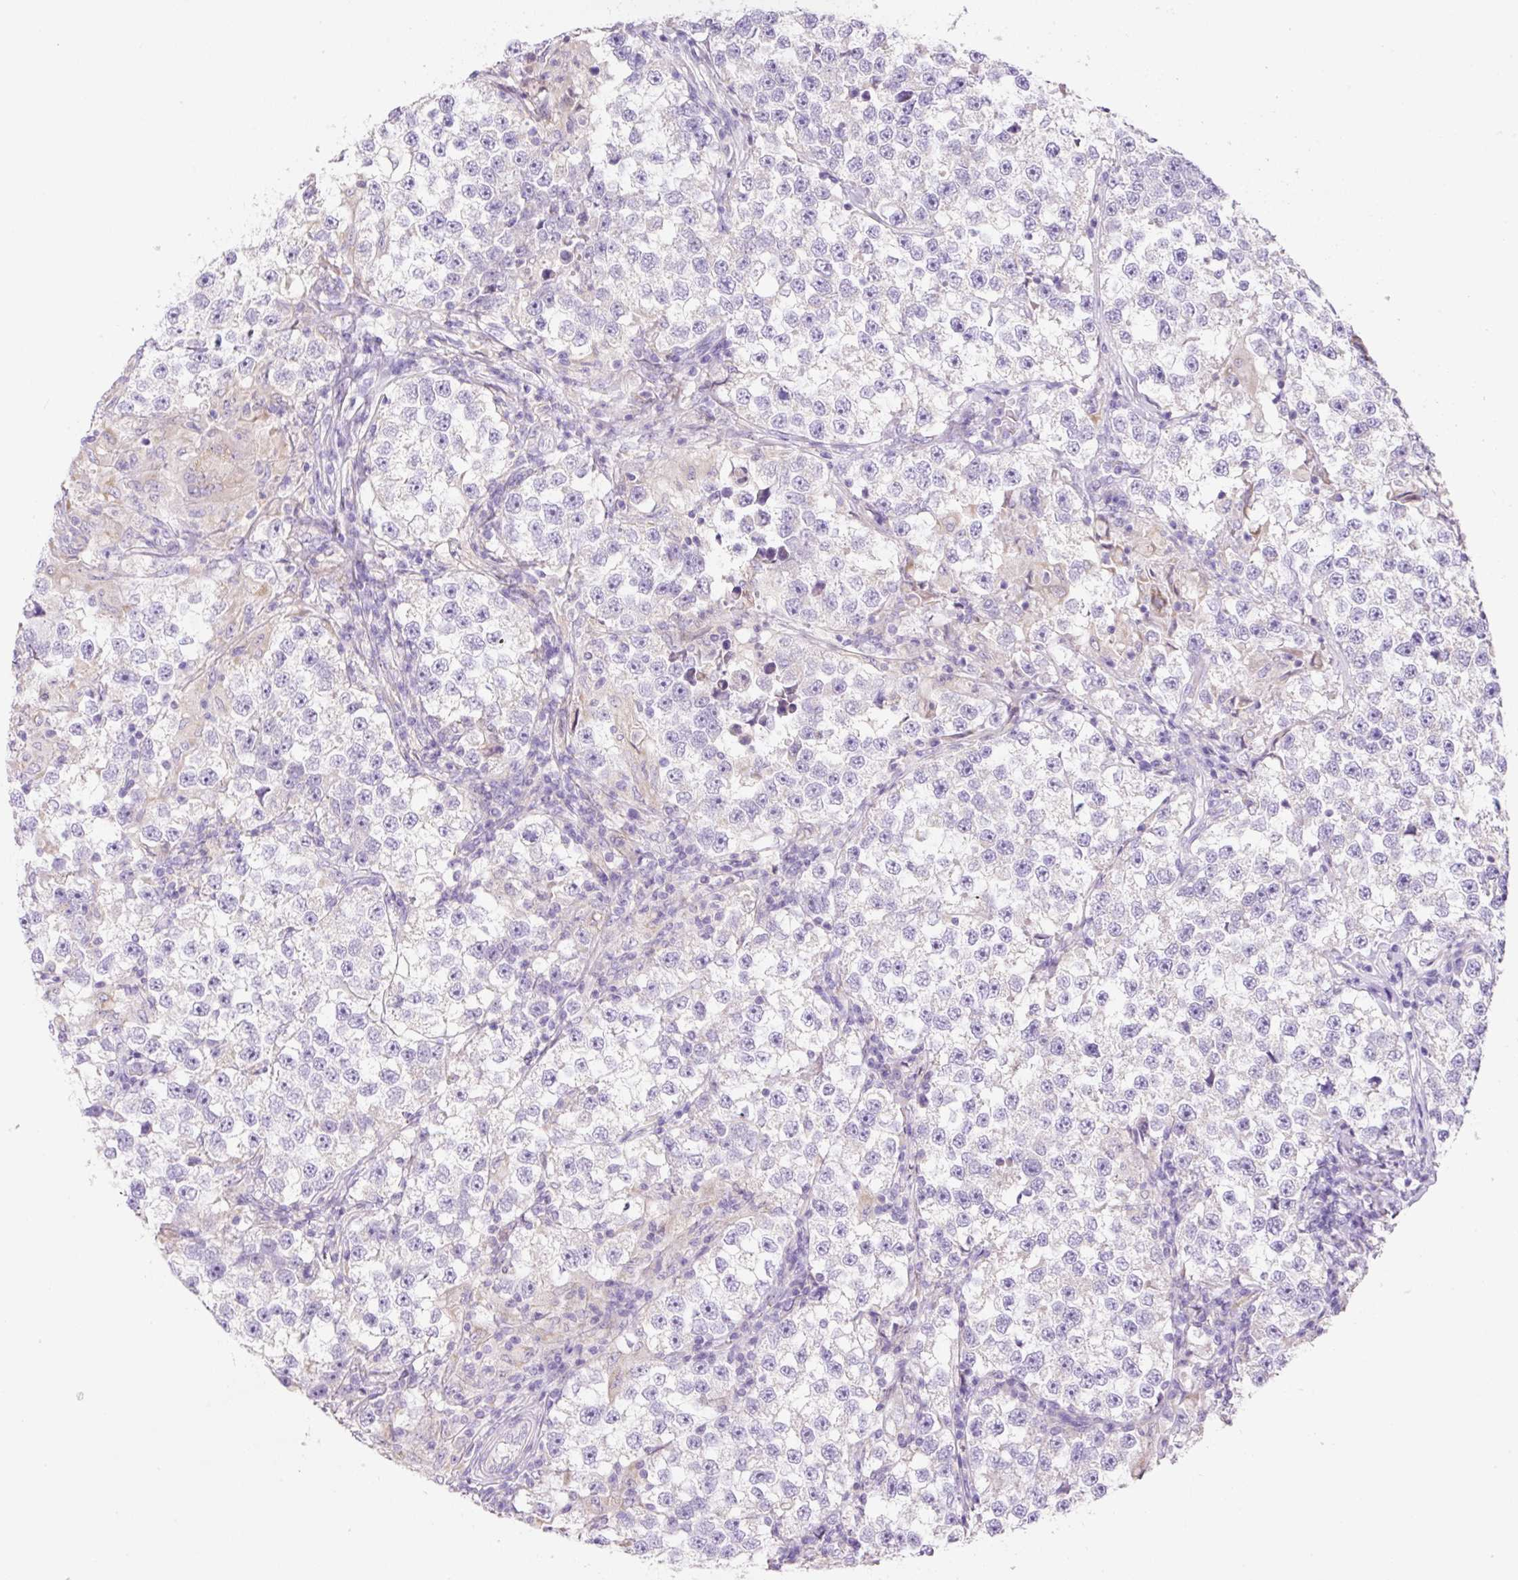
{"staining": {"intensity": "negative", "quantity": "none", "location": "none"}, "tissue": "testis cancer", "cell_type": "Tumor cells", "image_type": "cancer", "snomed": [{"axis": "morphology", "description": "Seminoma, NOS"}, {"axis": "topography", "description": "Testis"}], "caption": "Immunohistochemistry (IHC) of testis cancer (seminoma) reveals no staining in tumor cells.", "gene": "NDST3", "patient": {"sex": "male", "age": 46}}